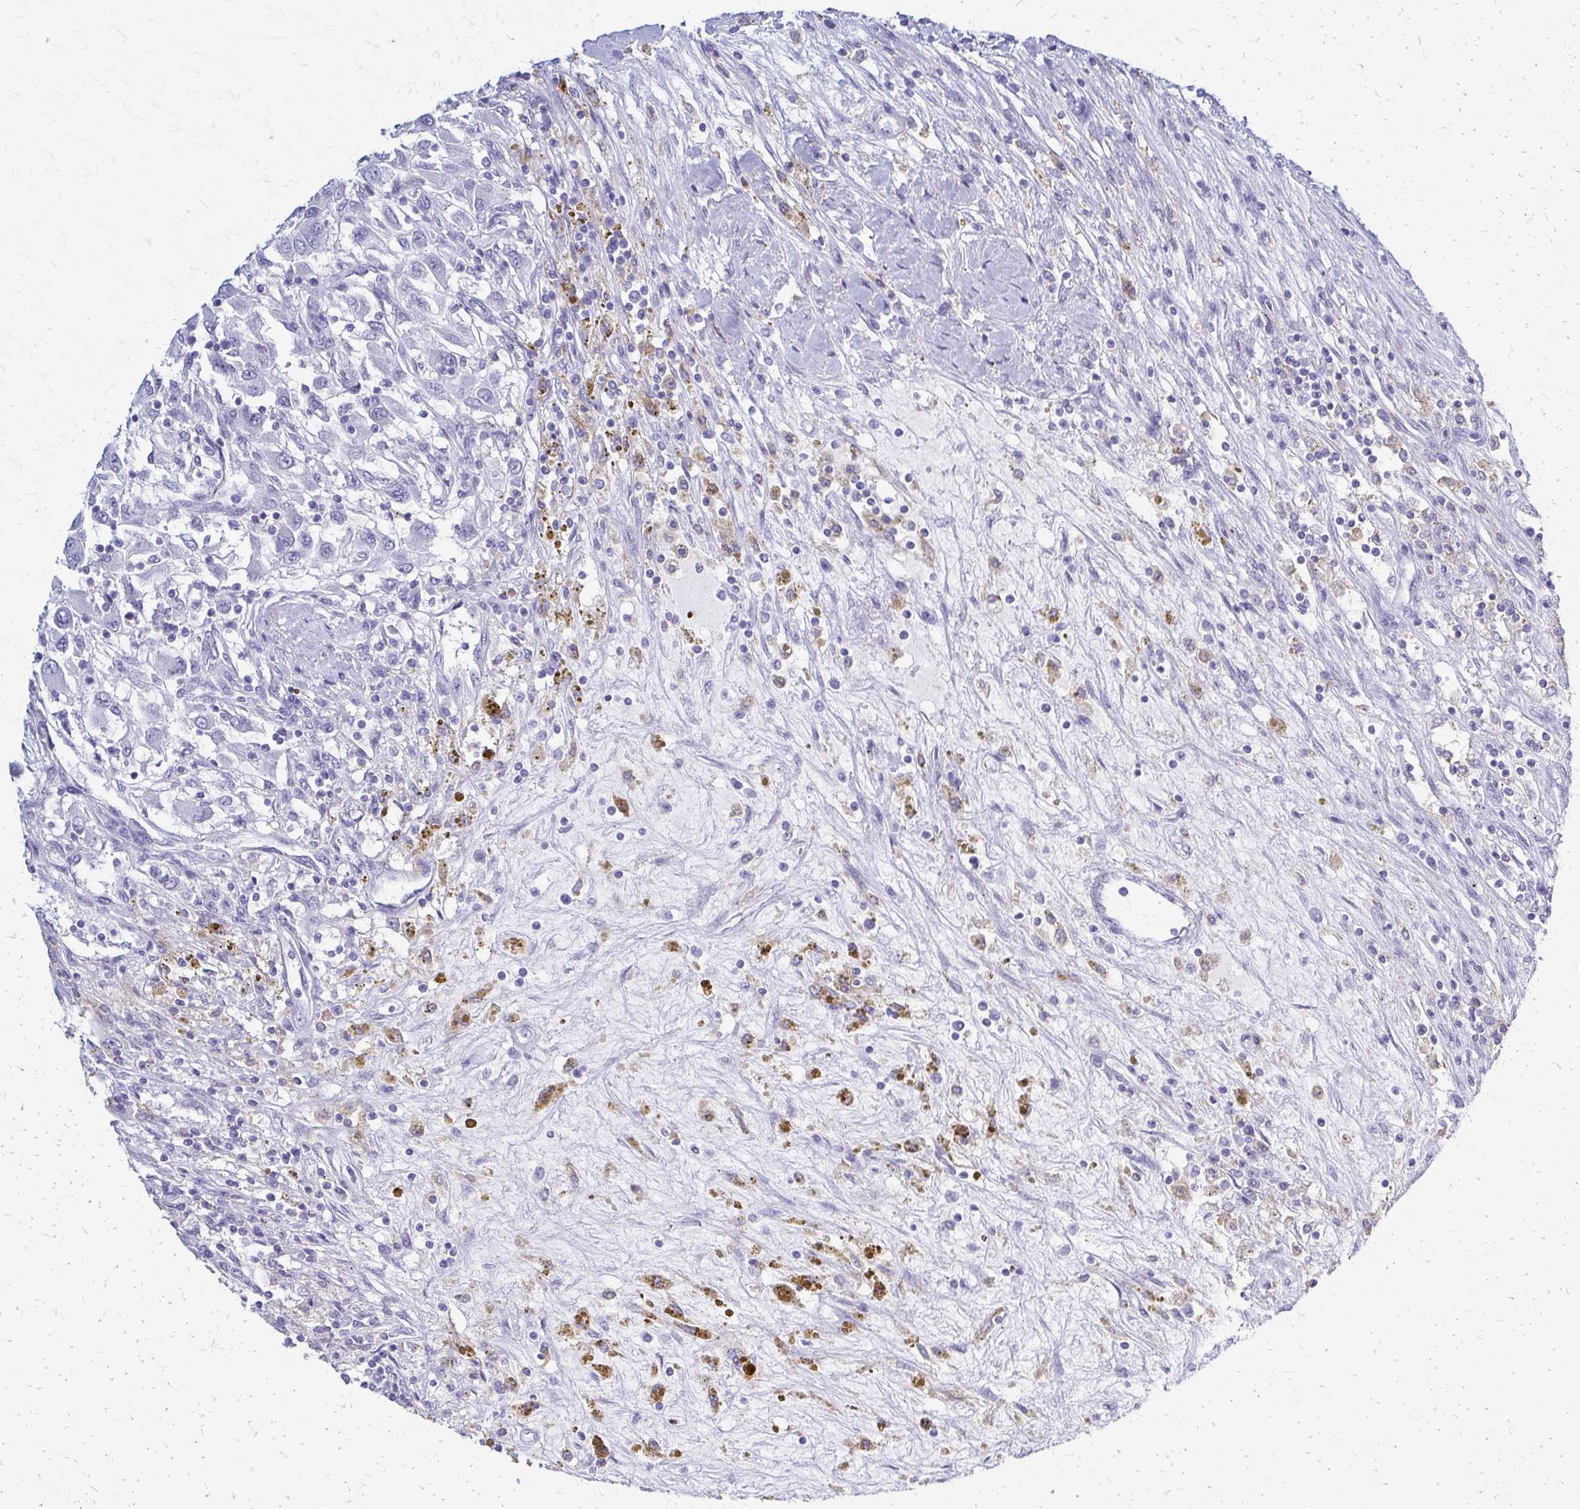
{"staining": {"intensity": "negative", "quantity": "none", "location": "none"}, "tissue": "renal cancer", "cell_type": "Tumor cells", "image_type": "cancer", "snomed": [{"axis": "morphology", "description": "Adenocarcinoma, NOS"}, {"axis": "topography", "description": "Kidney"}], "caption": "Adenocarcinoma (renal) was stained to show a protein in brown. There is no significant staining in tumor cells.", "gene": "RHOBTB2", "patient": {"sex": "female", "age": 67}}